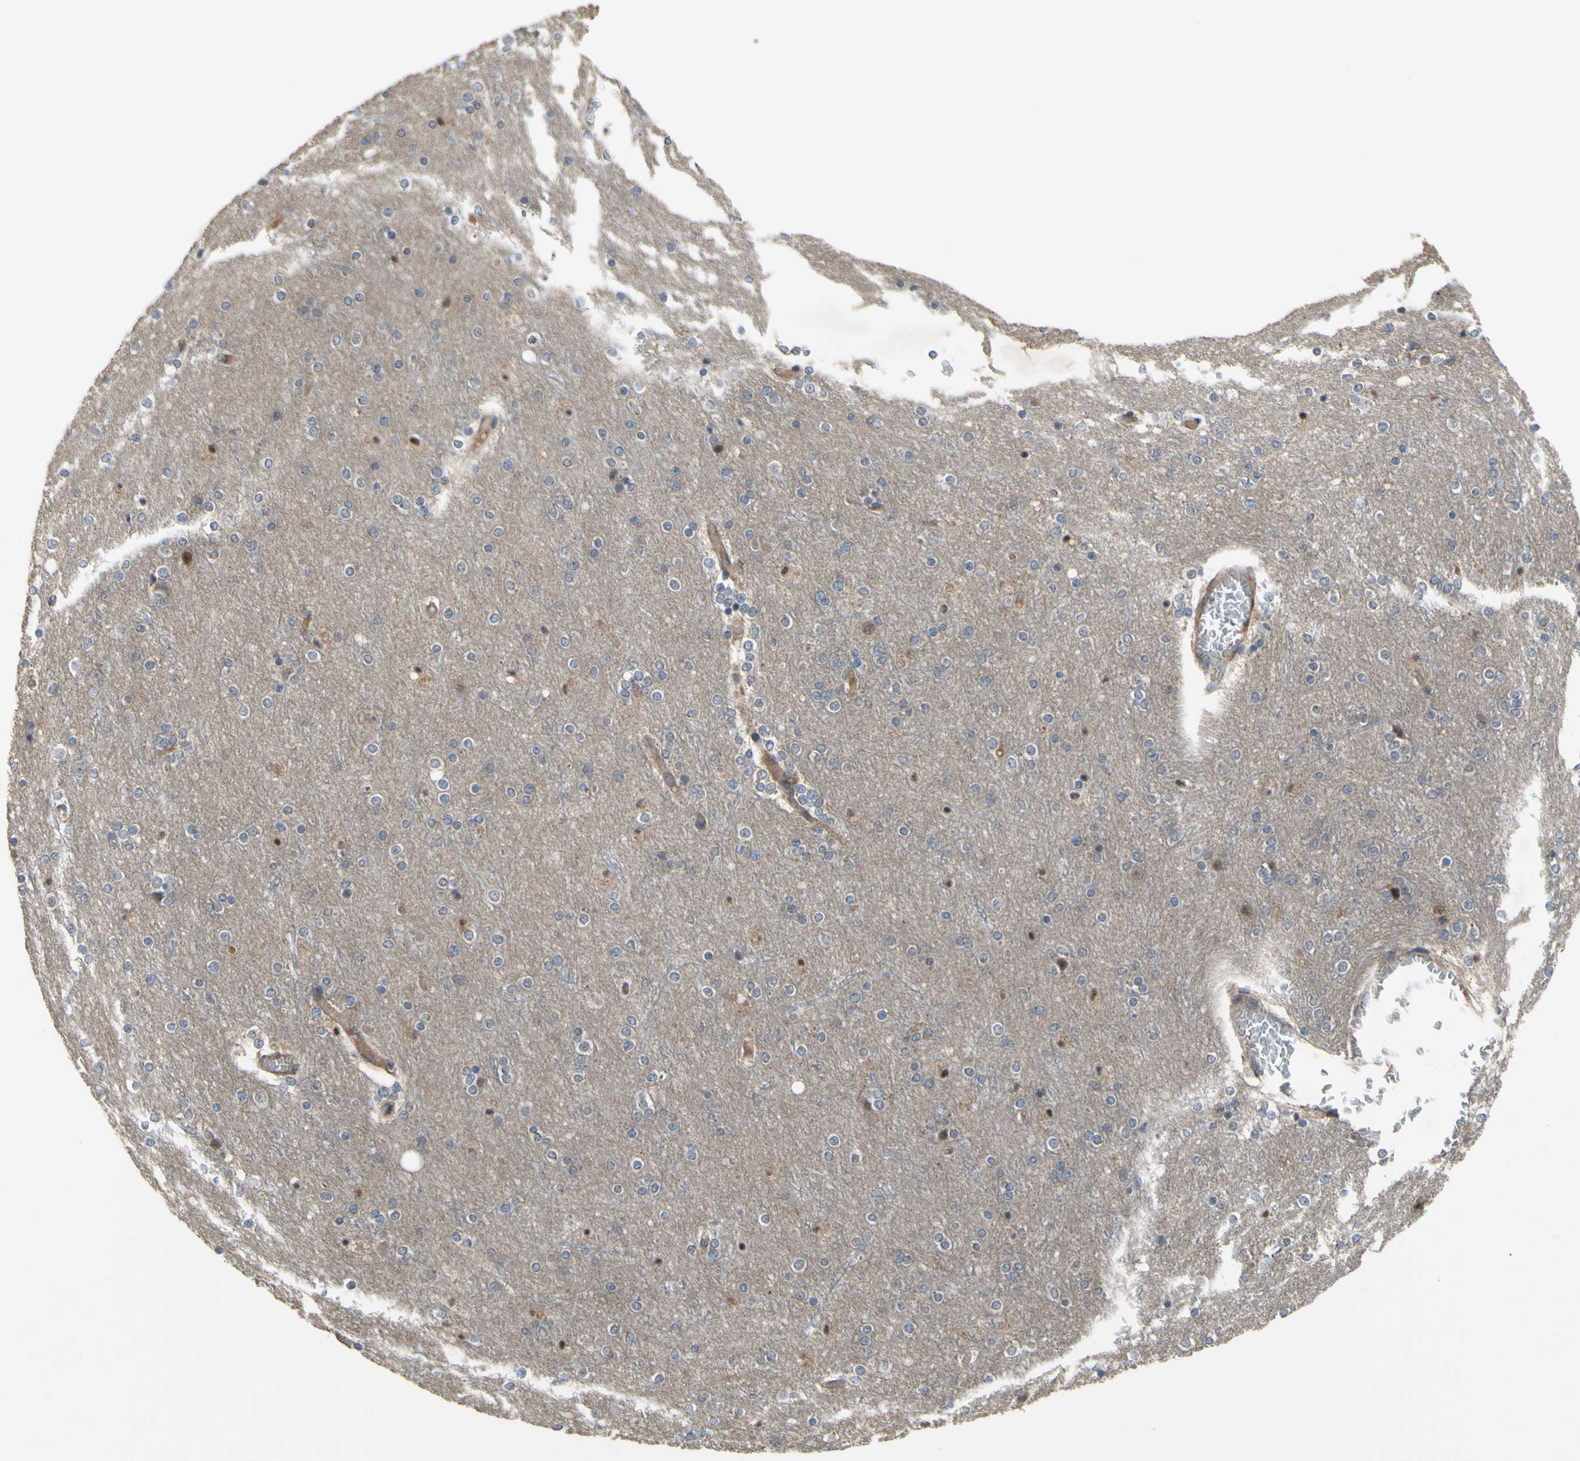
{"staining": {"intensity": "weak", "quantity": ">75%", "location": "cytoplasmic/membranous"}, "tissue": "cerebral cortex", "cell_type": "Endothelial cells", "image_type": "normal", "snomed": [{"axis": "morphology", "description": "Normal tissue, NOS"}, {"axis": "topography", "description": "Cerebral cortex"}], "caption": "A brown stain shows weak cytoplasmic/membranous positivity of a protein in endothelial cells of normal human cerebral cortex. The staining was performed using DAB (3,3'-diaminobenzidine) to visualize the protein expression in brown, while the nuclei were stained in blue with hematoxylin (Magnification: 20x).", "gene": "TRDMT1", "patient": {"sex": "female", "age": 54}}